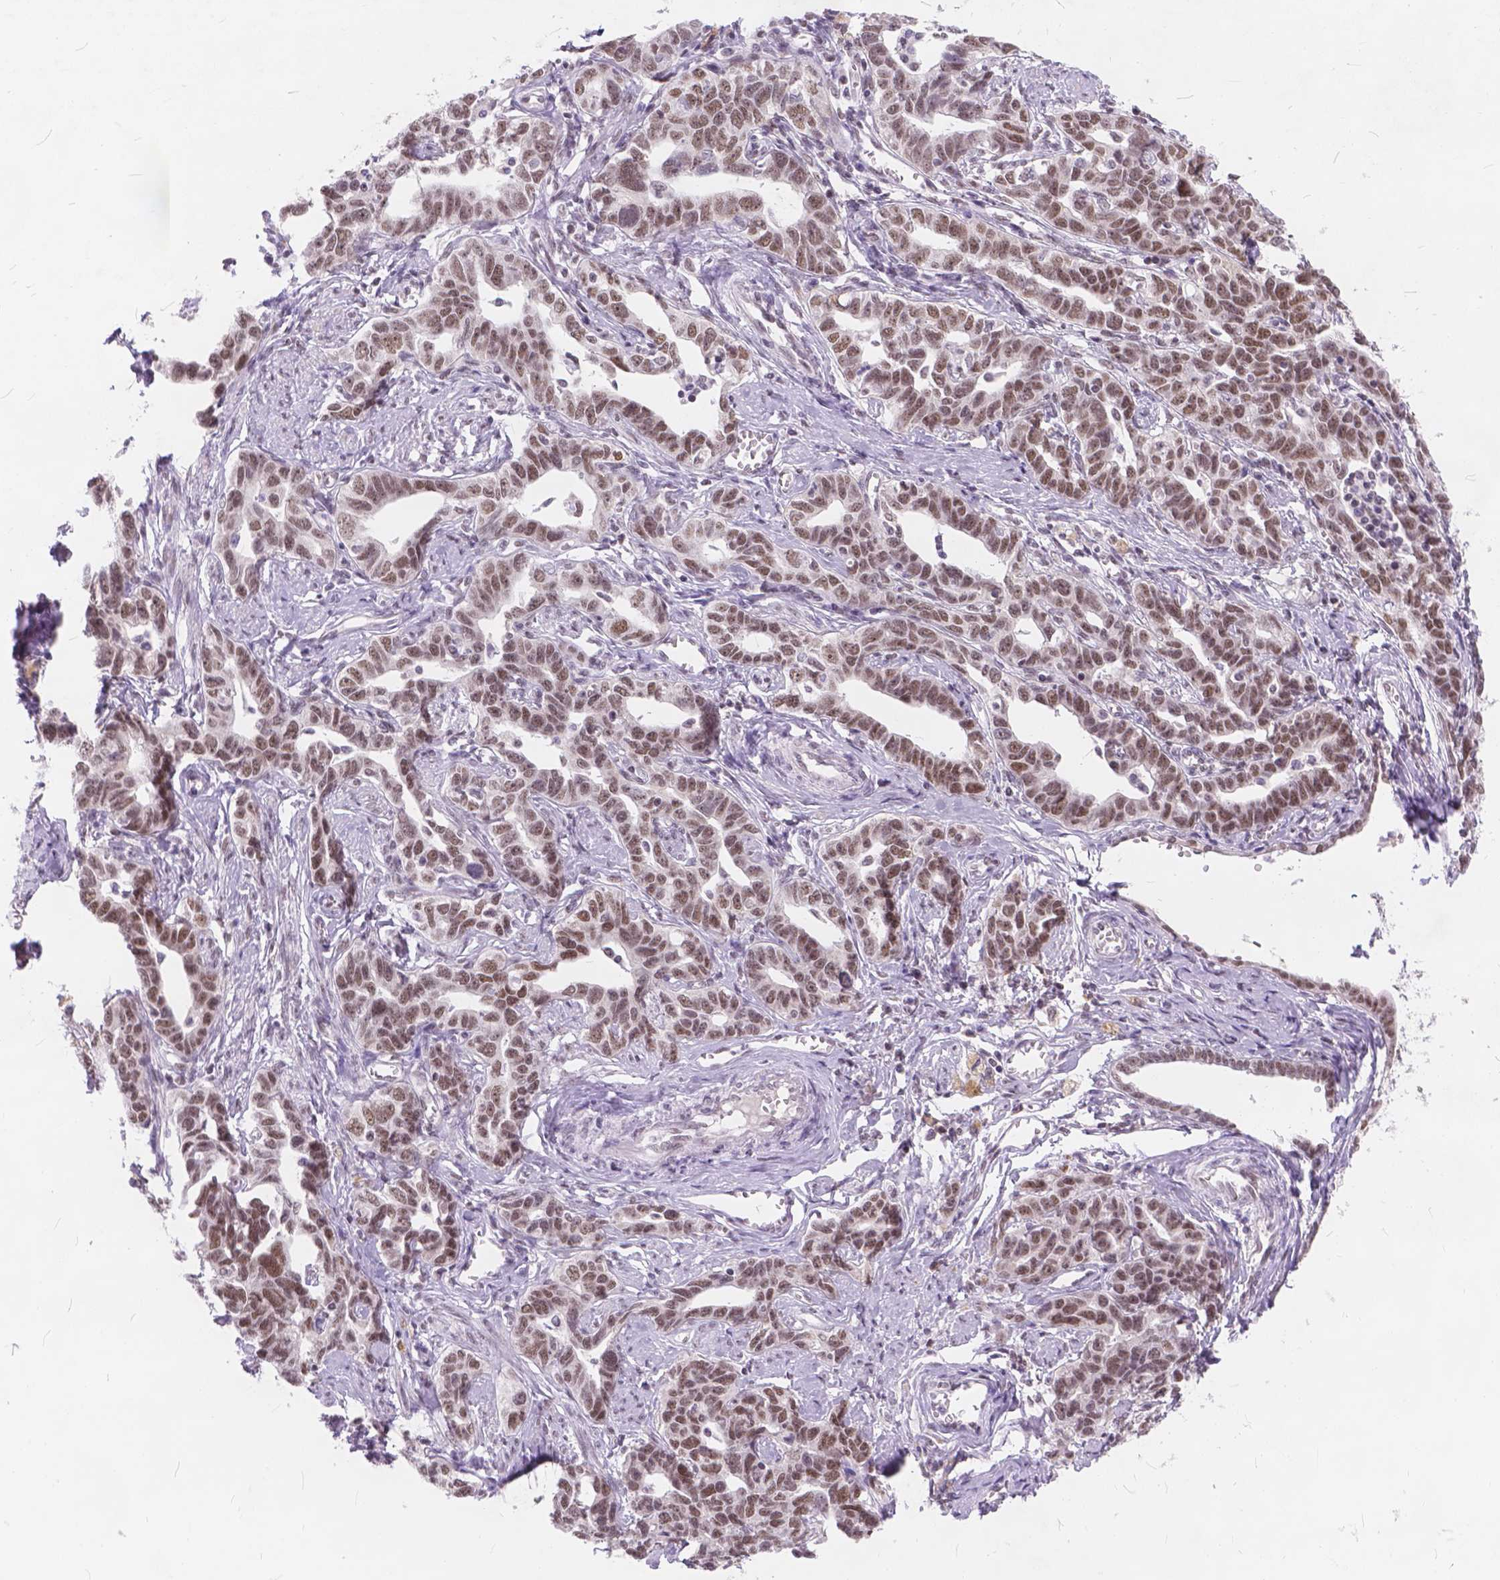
{"staining": {"intensity": "moderate", "quantity": ">75%", "location": "nuclear"}, "tissue": "ovarian cancer", "cell_type": "Tumor cells", "image_type": "cancer", "snomed": [{"axis": "morphology", "description": "Cystadenocarcinoma, serous, NOS"}, {"axis": "topography", "description": "Ovary"}], "caption": "Brown immunohistochemical staining in human ovarian cancer (serous cystadenocarcinoma) displays moderate nuclear expression in approximately >75% of tumor cells. Ihc stains the protein of interest in brown and the nuclei are stained blue.", "gene": "FAM53A", "patient": {"sex": "female", "age": 69}}